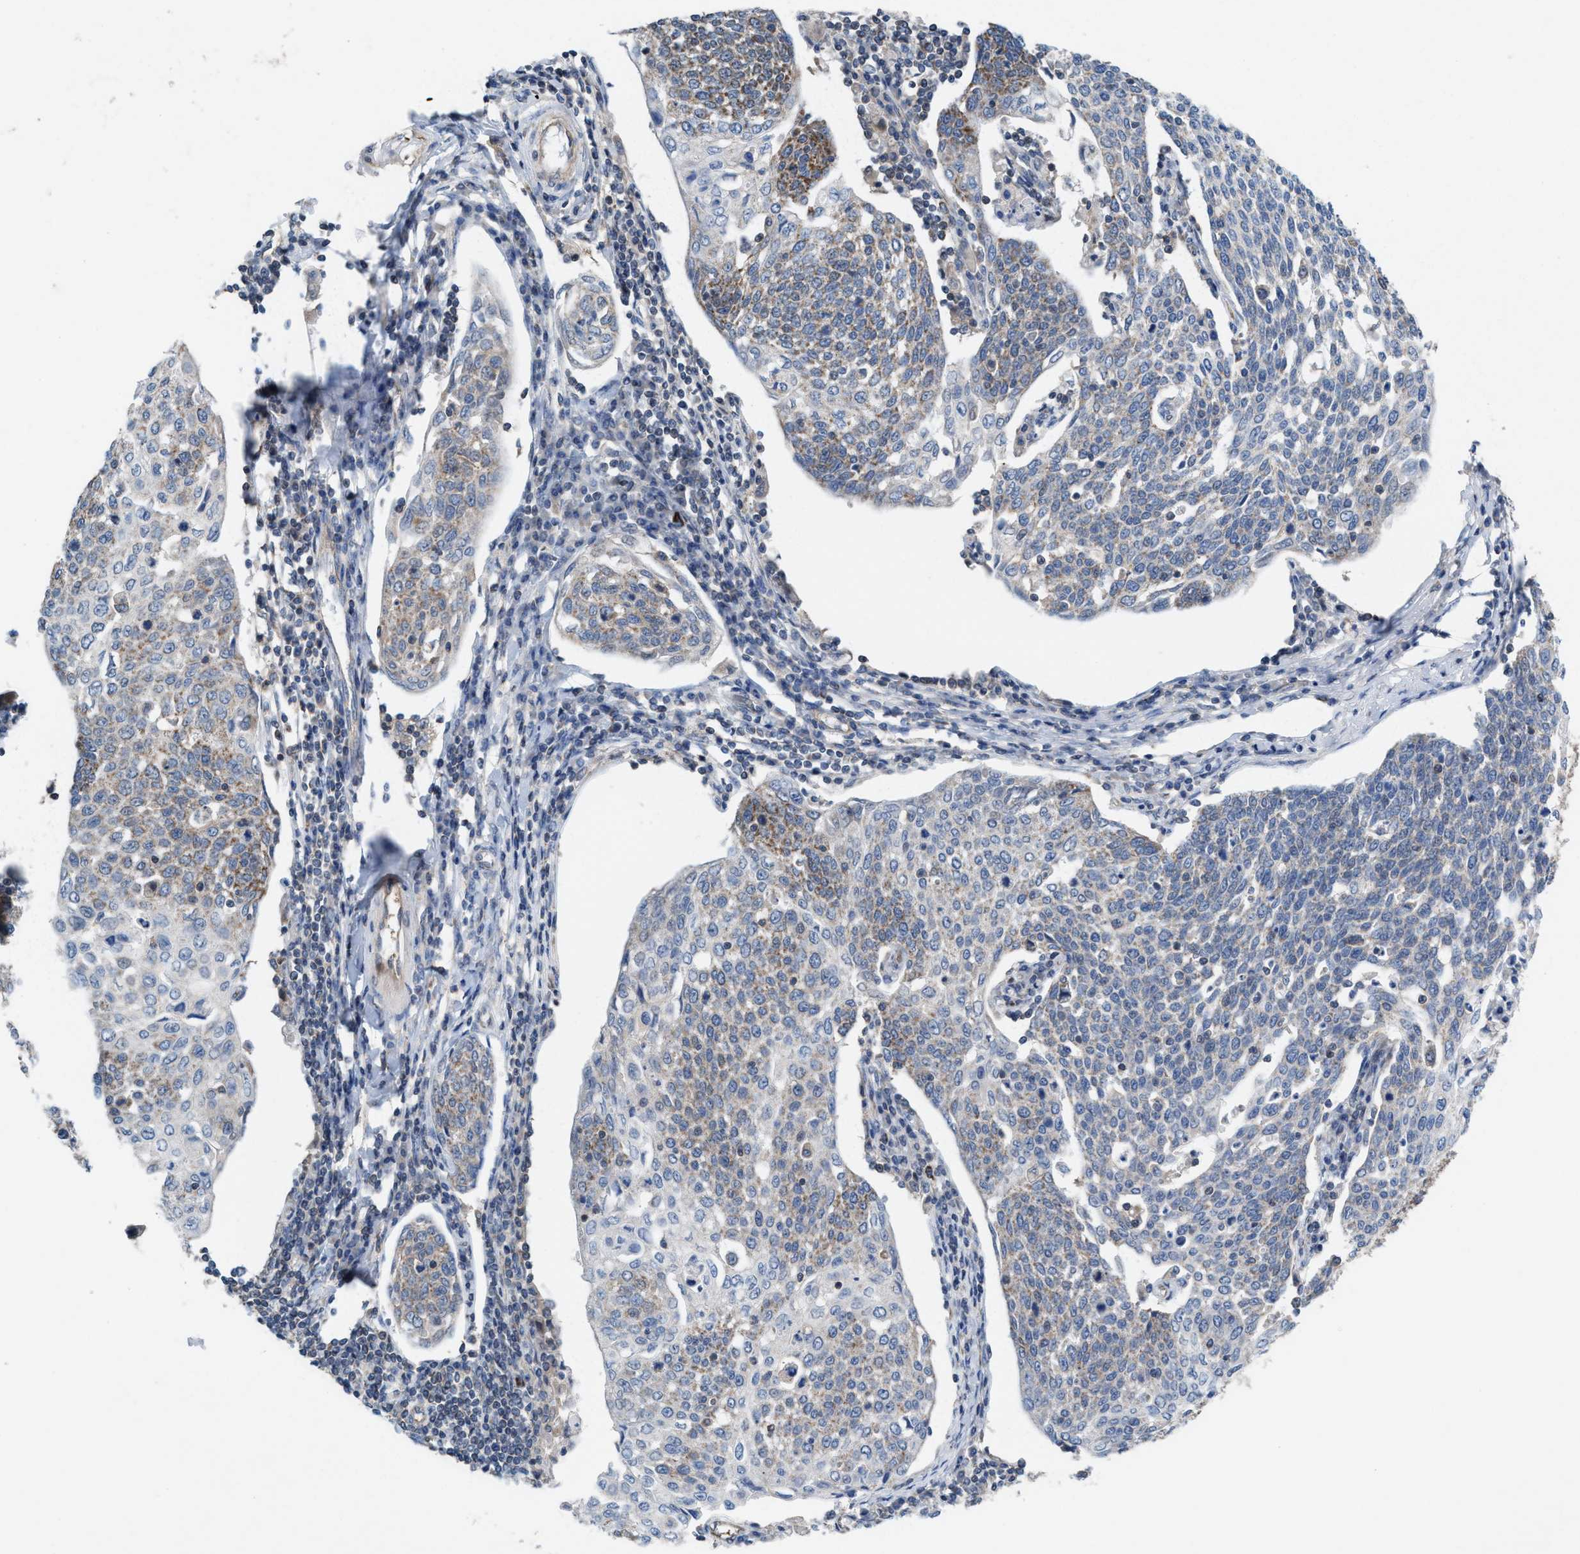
{"staining": {"intensity": "weak", "quantity": "25%-75%", "location": "cytoplasmic/membranous"}, "tissue": "cervical cancer", "cell_type": "Tumor cells", "image_type": "cancer", "snomed": [{"axis": "morphology", "description": "Squamous cell carcinoma, NOS"}, {"axis": "topography", "description": "Cervix"}], "caption": "Immunohistochemical staining of human cervical cancer (squamous cell carcinoma) exhibits low levels of weak cytoplasmic/membranous staining in about 25%-75% of tumor cells. The protein of interest is shown in brown color, while the nuclei are stained blue.", "gene": "MRM1", "patient": {"sex": "female", "age": 34}}